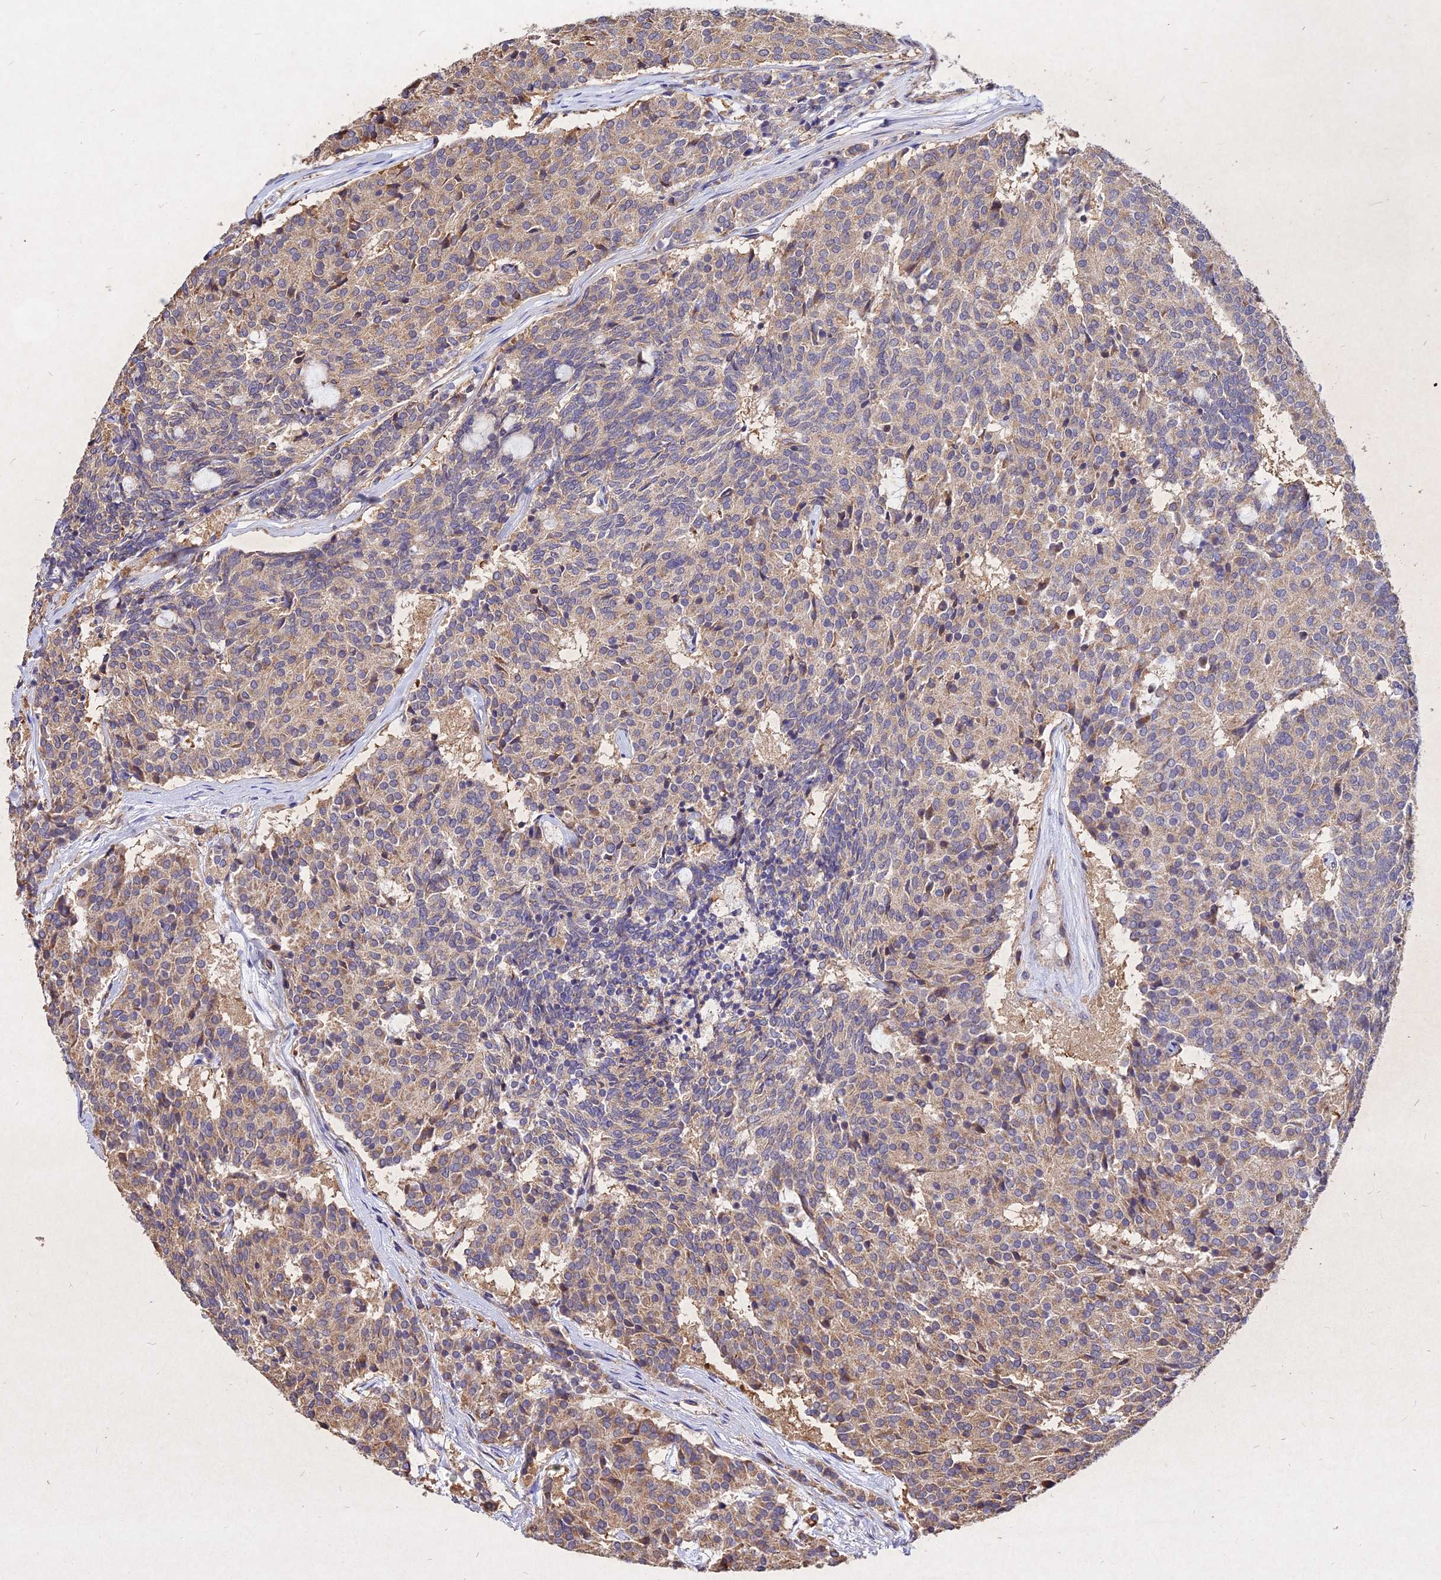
{"staining": {"intensity": "weak", "quantity": ">75%", "location": "cytoplasmic/membranous"}, "tissue": "carcinoid", "cell_type": "Tumor cells", "image_type": "cancer", "snomed": [{"axis": "morphology", "description": "Carcinoid, malignant, NOS"}, {"axis": "topography", "description": "Pancreas"}], "caption": "Tumor cells exhibit low levels of weak cytoplasmic/membranous expression in approximately >75% of cells in carcinoid.", "gene": "SKA1", "patient": {"sex": "female", "age": 54}}